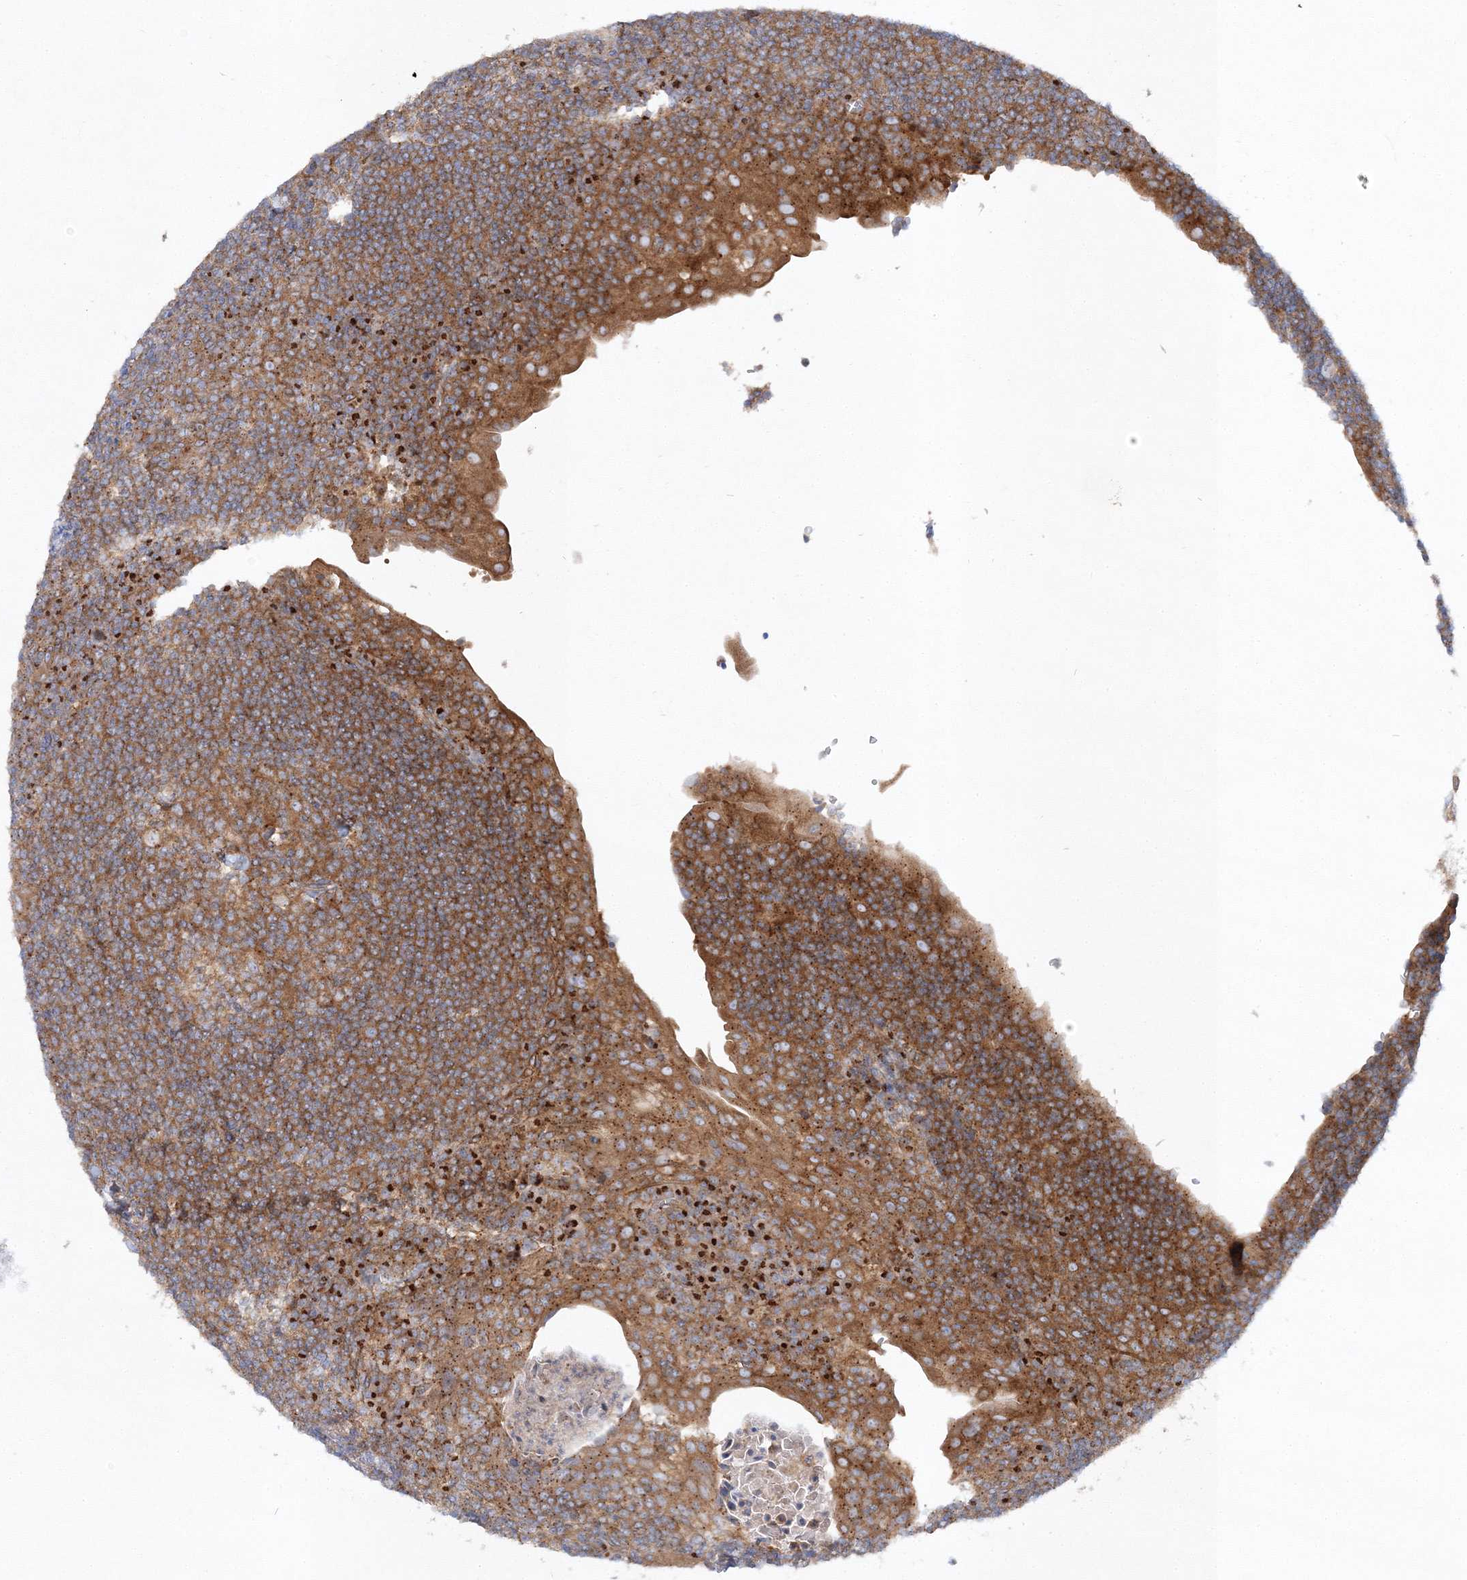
{"staining": {"intensity": "moderate", "quantity": ">75%", "location": "cytoplasmic/membranous"}, "tissue": "tonsil", "cell_type": "Germinal center cells", "image_type": "normal", "snomed": [{"axis": "morphology", "description": "Normal tissue, NOS"}, {"axis": "topography", "description": "Tonsil"}], "caption": "The photomicrograph shows a brown stain indicating the presence of a protein in the cytoplasmic/membranous of germinal center cells in tonsil.", "gene": "SEC23IP", "patient": {"sex": "male", "age": 37}}